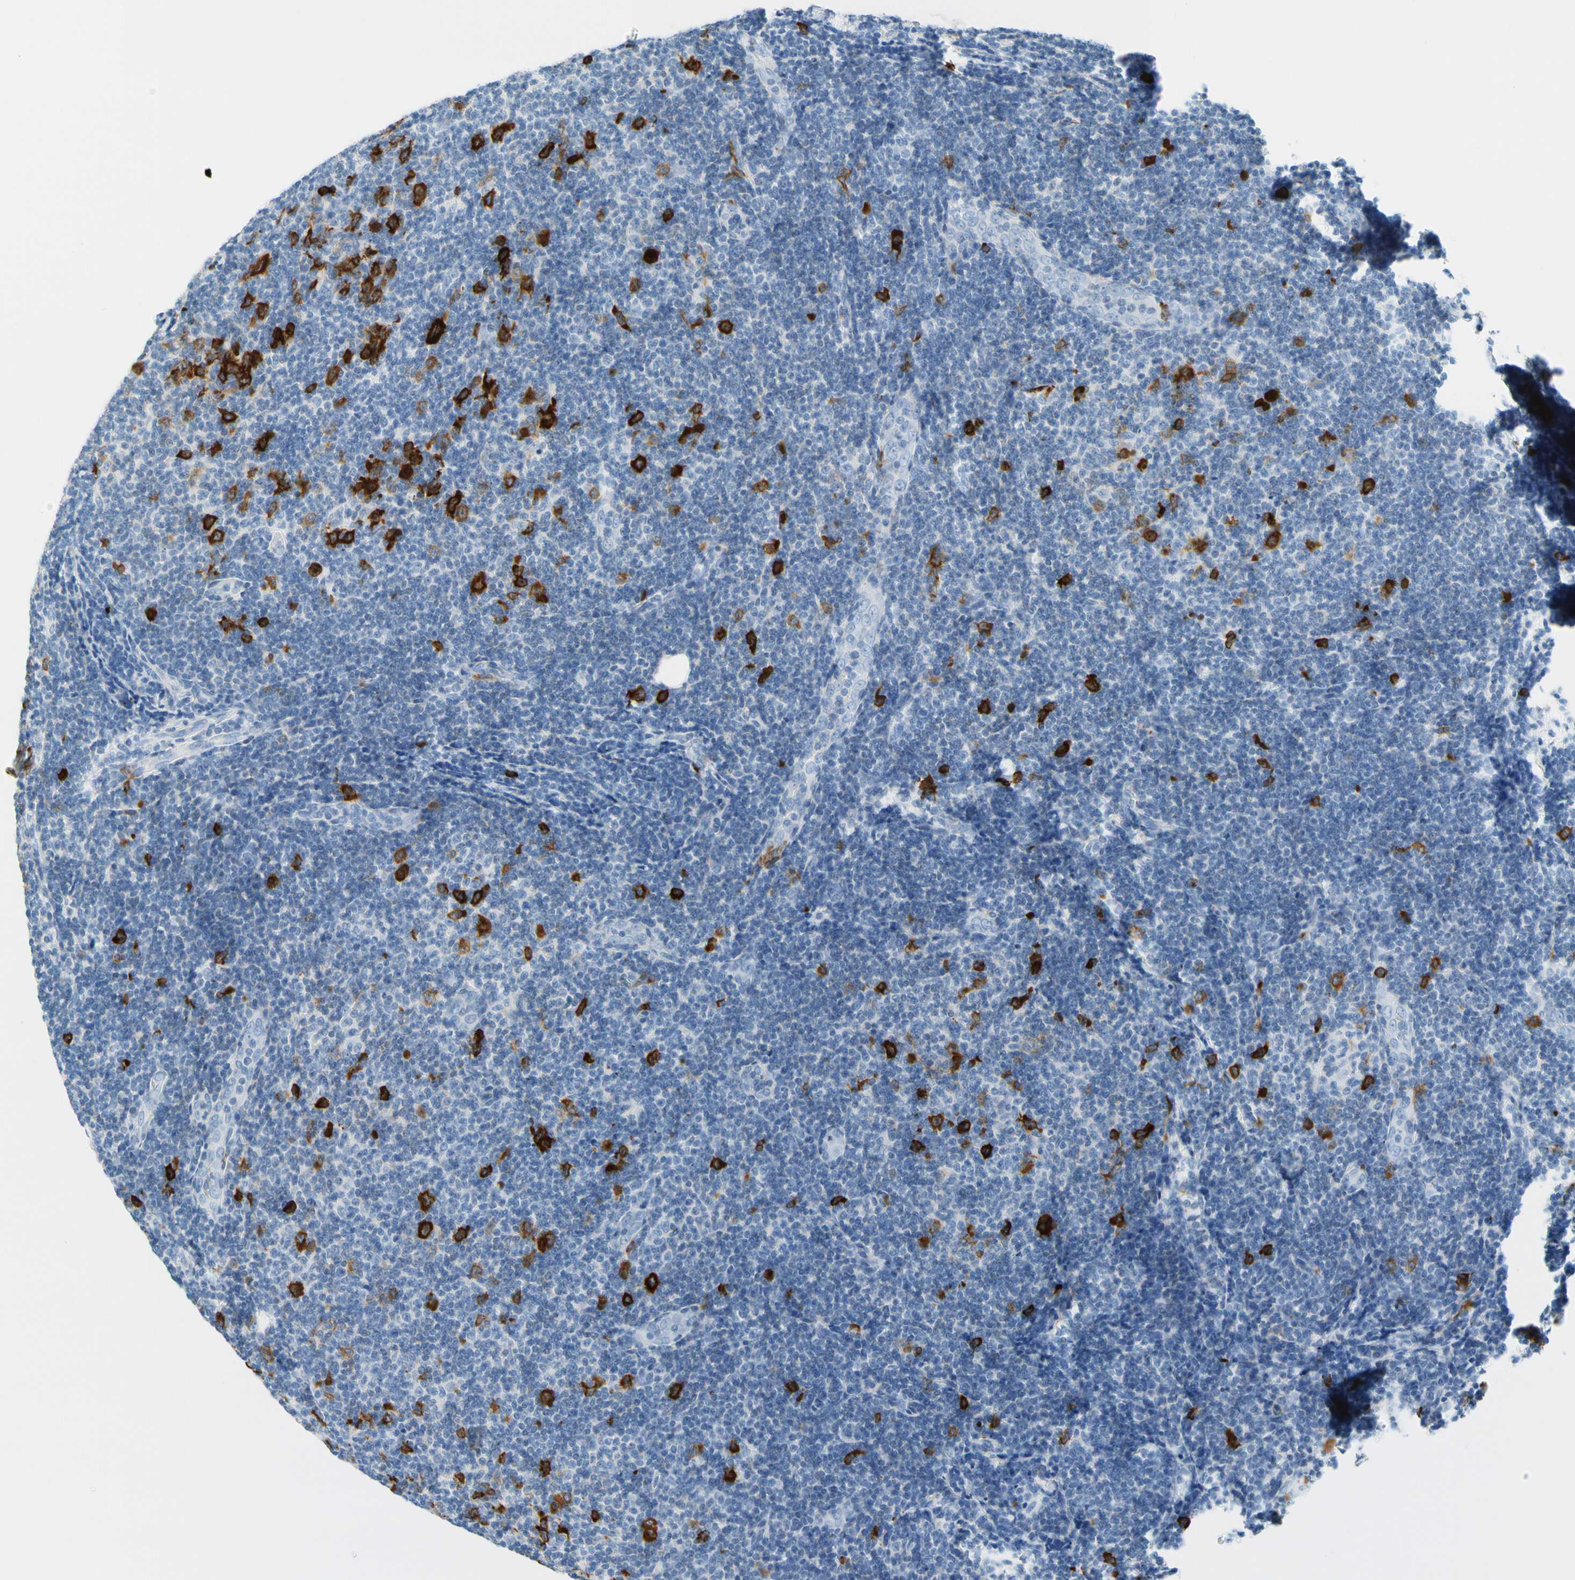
{"staining": {"intensity": "strong", "quantity": "<25%", "location": "cytoplasmic/membranous"}, "tissue": "lymphoma", "cell_type": "Tumor cells", "image_type": "cancer", "snomed": [{"axis": "morphology", "description": "Malignant lymphoma, non-Hodgkin's type, Low grade"}, {"axis": "topography", "description": "Lymph node"}], "caption": "Immunohistochemical staining of lymphoma demonstrates strong cytoplasmic/membranous protein expression in about <25% of tumor cells.", "gene": "TACC3", "patient": {"sex": "male", "age": 83}}